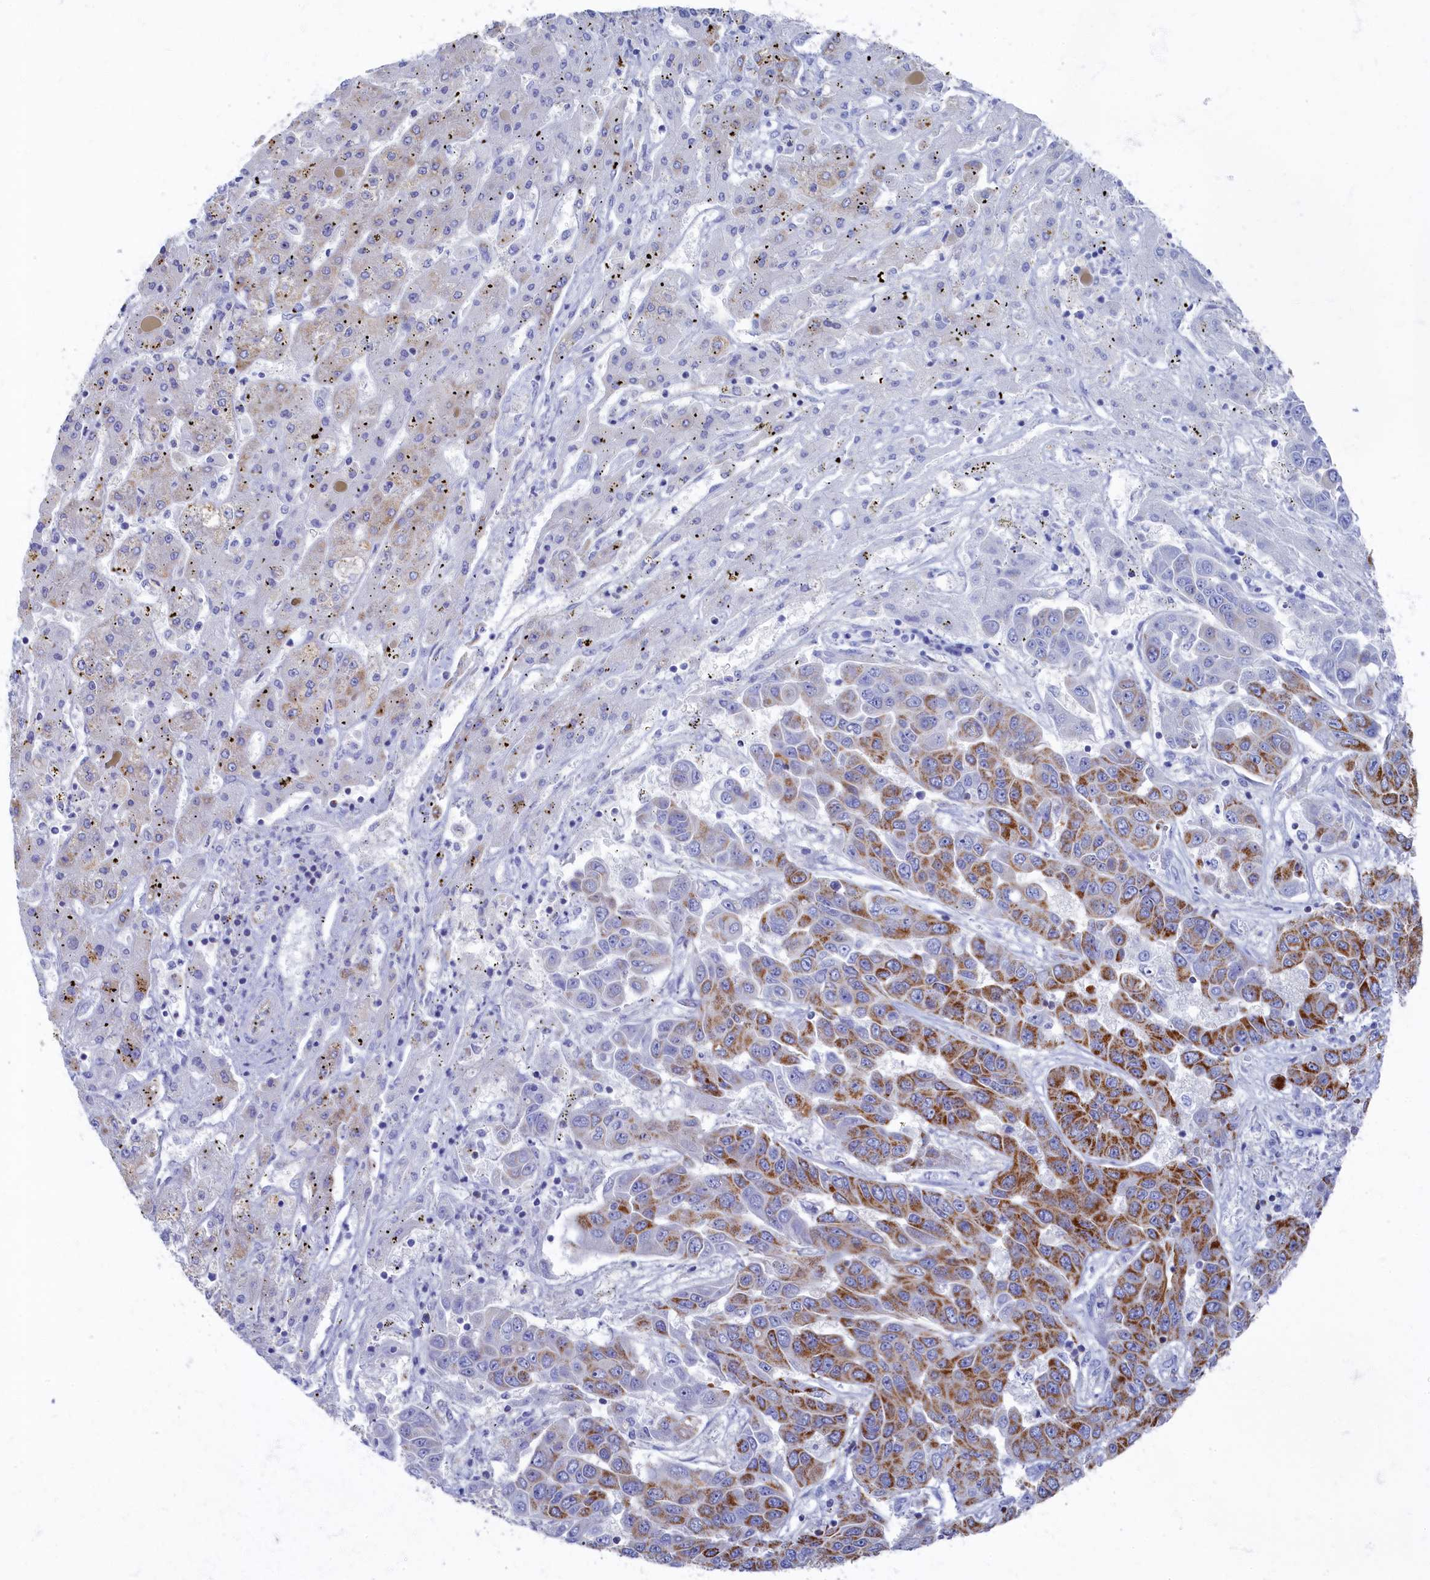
{"staining": {"intensity": "strong", "quantity": "<25%", "location": "cytoplasmic/membranous"}, "tissue": "liver cancer", "cell_type": "Tumor cells", "image_type": "cancer", "snomed": [{"axis": "morphology", "description": "Cholangiocarcinoma"}, {"axis": "topography", "description": "Liver"}], "caption": "This photomicrograph displays cholangiocarcinoma (liver) stained with immunohistochemistry (IHC) to label a protein in brown. The cytoplasmic/membranous of tumor cells show strong positivity for the protein. Nuclei are counter-stained blue.", "gene": "OCIAD2", "patient": {"sex": "female", "age": 52}}